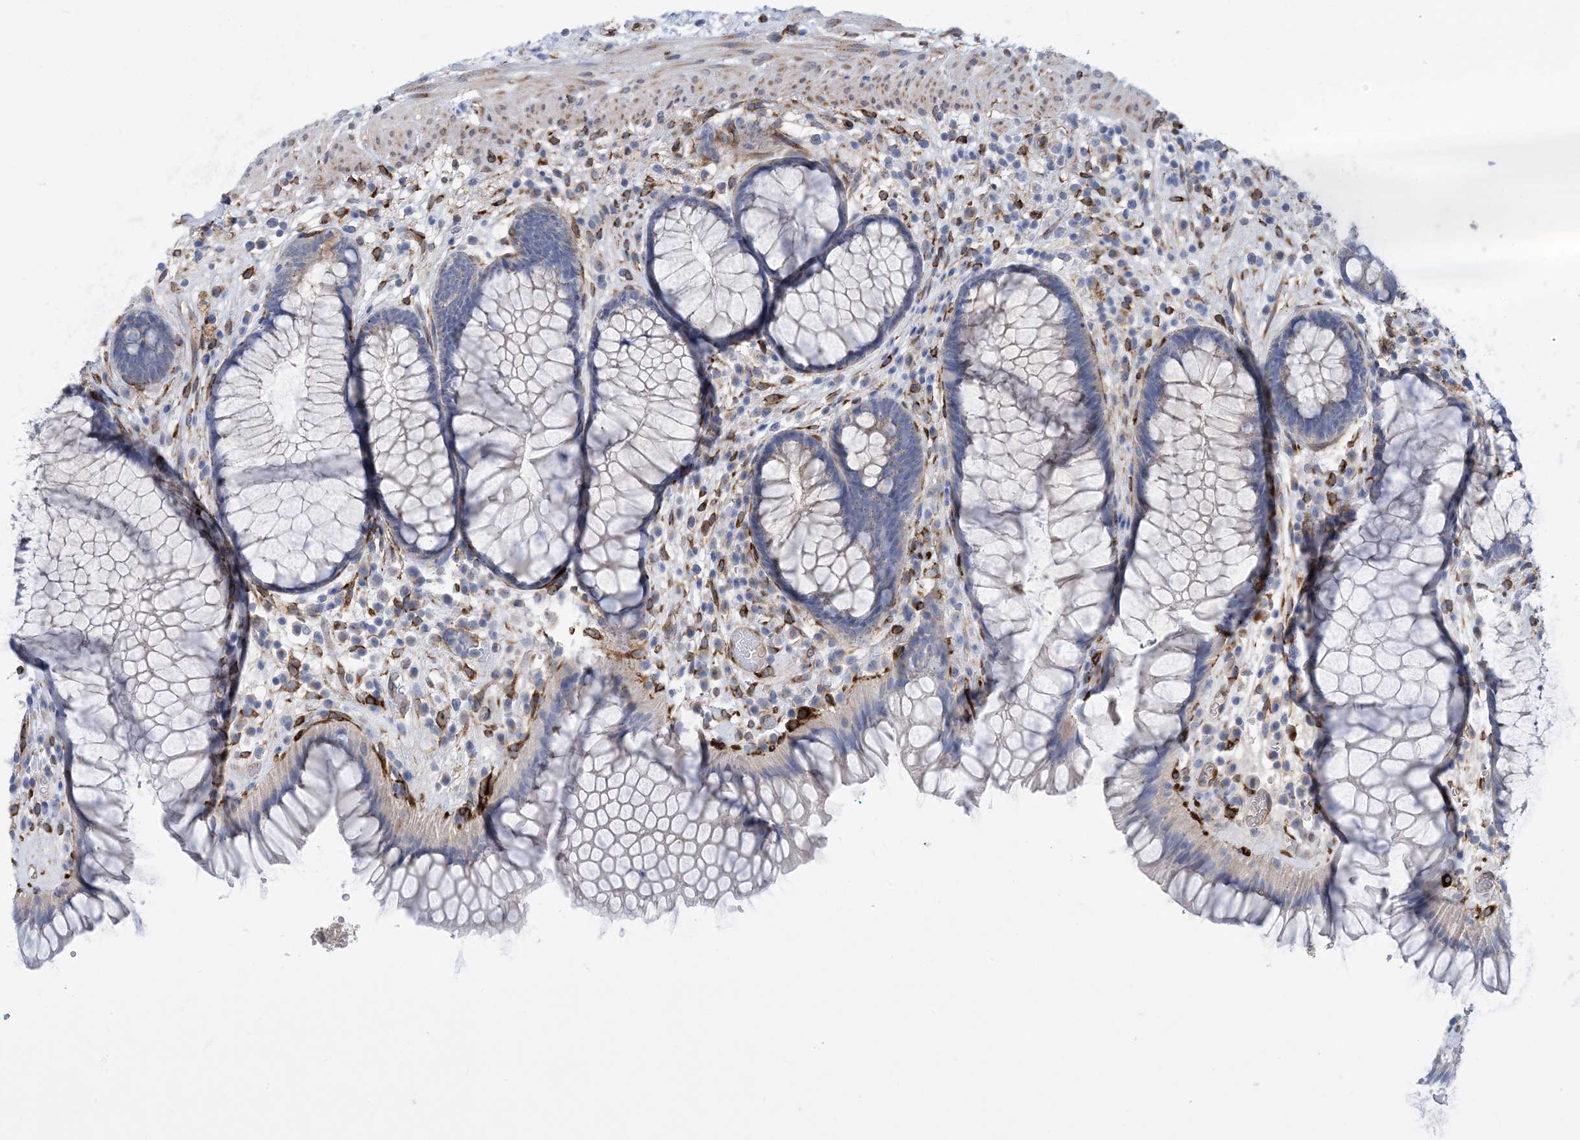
{"staining": {"intensity": "negative", "quantity": "none", "location": "none"}, "tissue": "rectum", "cell_type": "Glandular cells", "image_type": "normal", "snomed": [{"axis": "morphology", "description": "Normal tissue, NOS"}, {"axis": "topography", "description": "Rectum"}], "caption": "This micrograph is of unremarkable rectum stained with immunohistochemistry (IHC) to label a protein in brown with the nuclei are counter-stained blue. There is no positivity in glandular cells.", "gene": "RBMS3", "patient": {"sex": "male", "age": 51}}